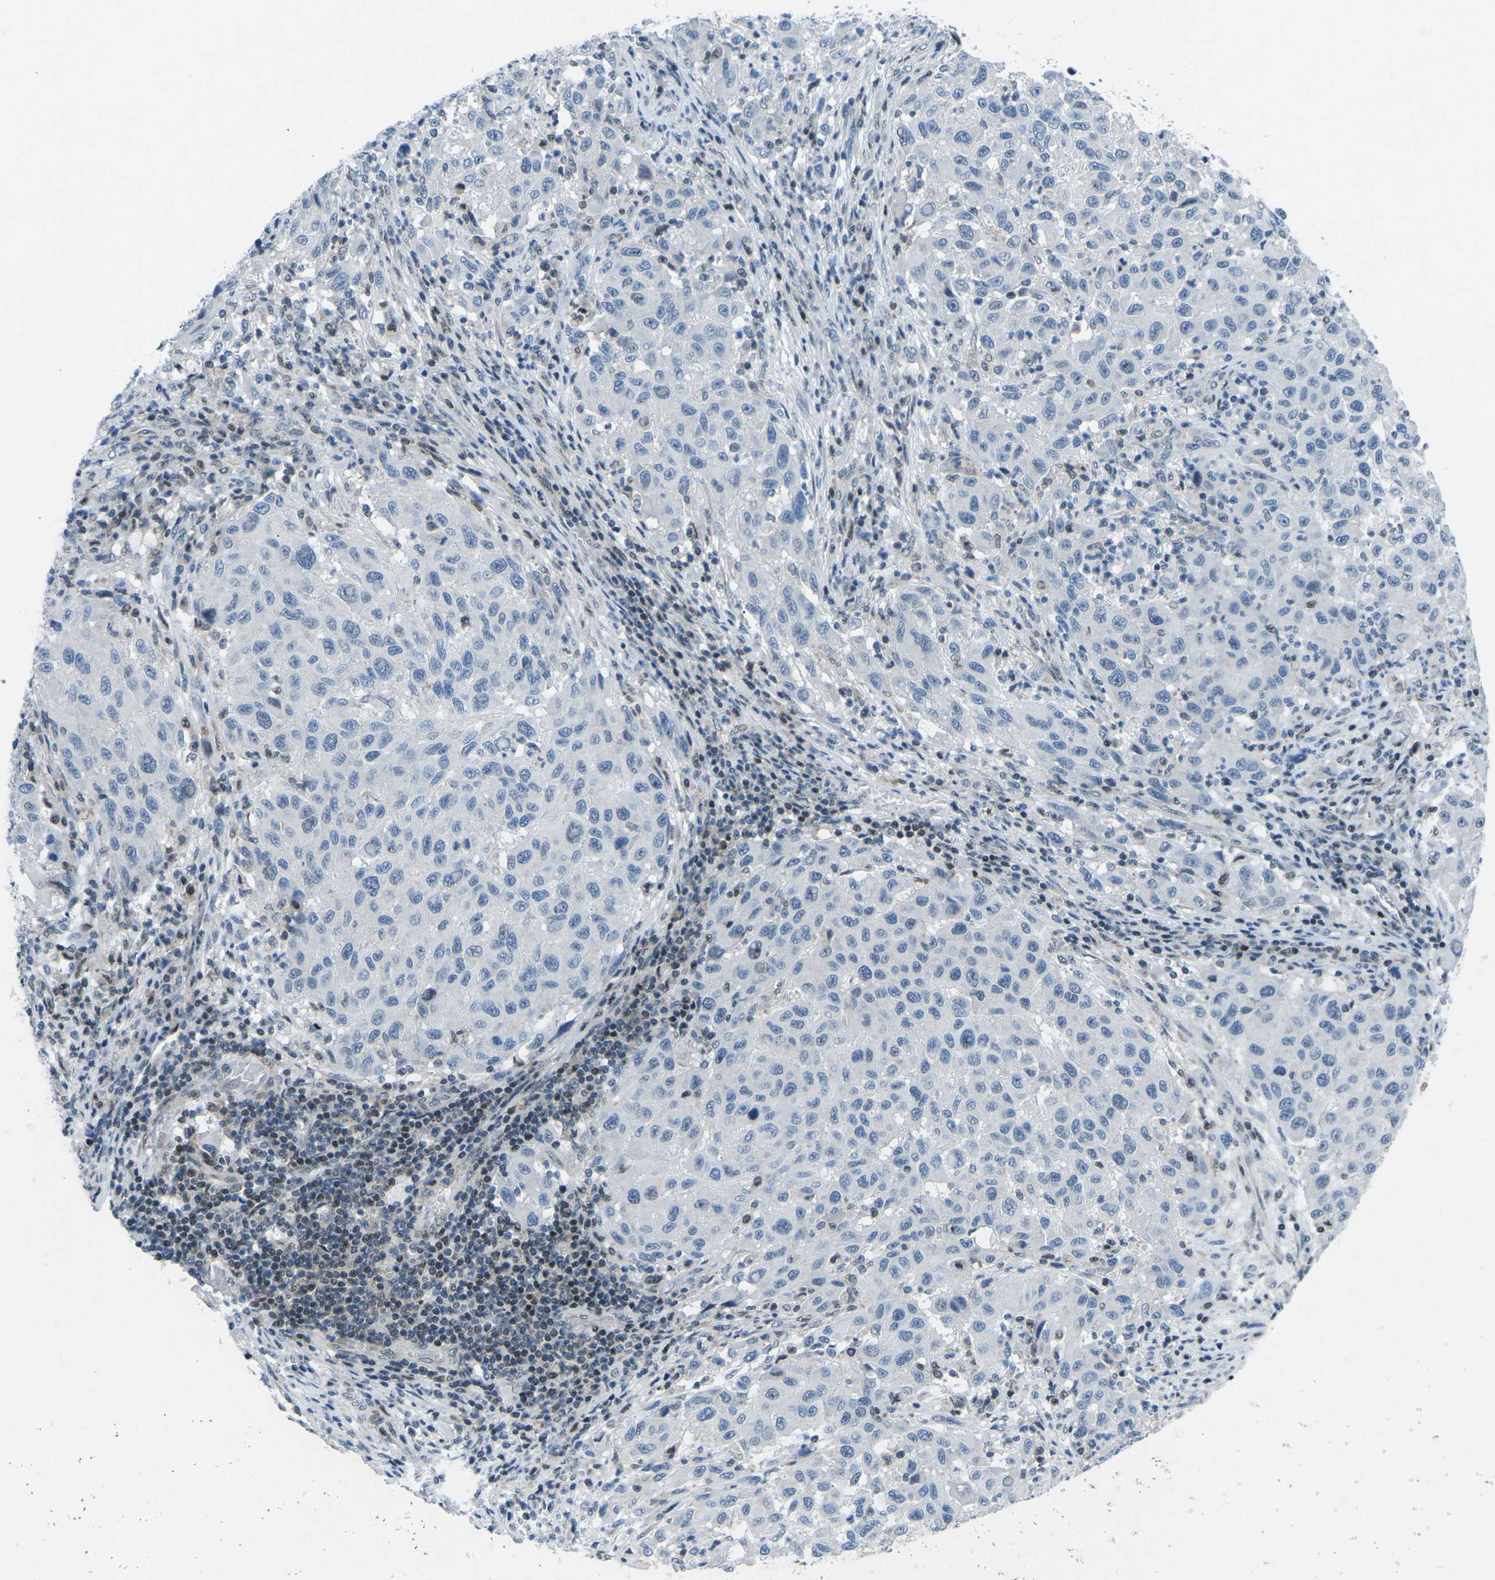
{"staining": {"intensity": "negative", "quantity": "none", "location": "none"}, "tissue": "melanoma", "cell_type": "Tumor cells", "image_type": "cancer", "snomed": [{"axis": "morphology", "description": "Malignant melanoma, Metastatic site"}, {"axis": "topography", "description": "Lymph node"}], "caption": "Immunohistochemistry (IHC) micrograph of neoplastic tissue: human malignant melanoma (metastatic site) stained with DAB exhibits no significant protein positivity in tumor cells. (Brightfield microscopy of DAB (3,3'-diaminobenzidine) IHC at high magnification).", "gene": "MBNL1", "patient": {"sex": "male", "age": 61}}